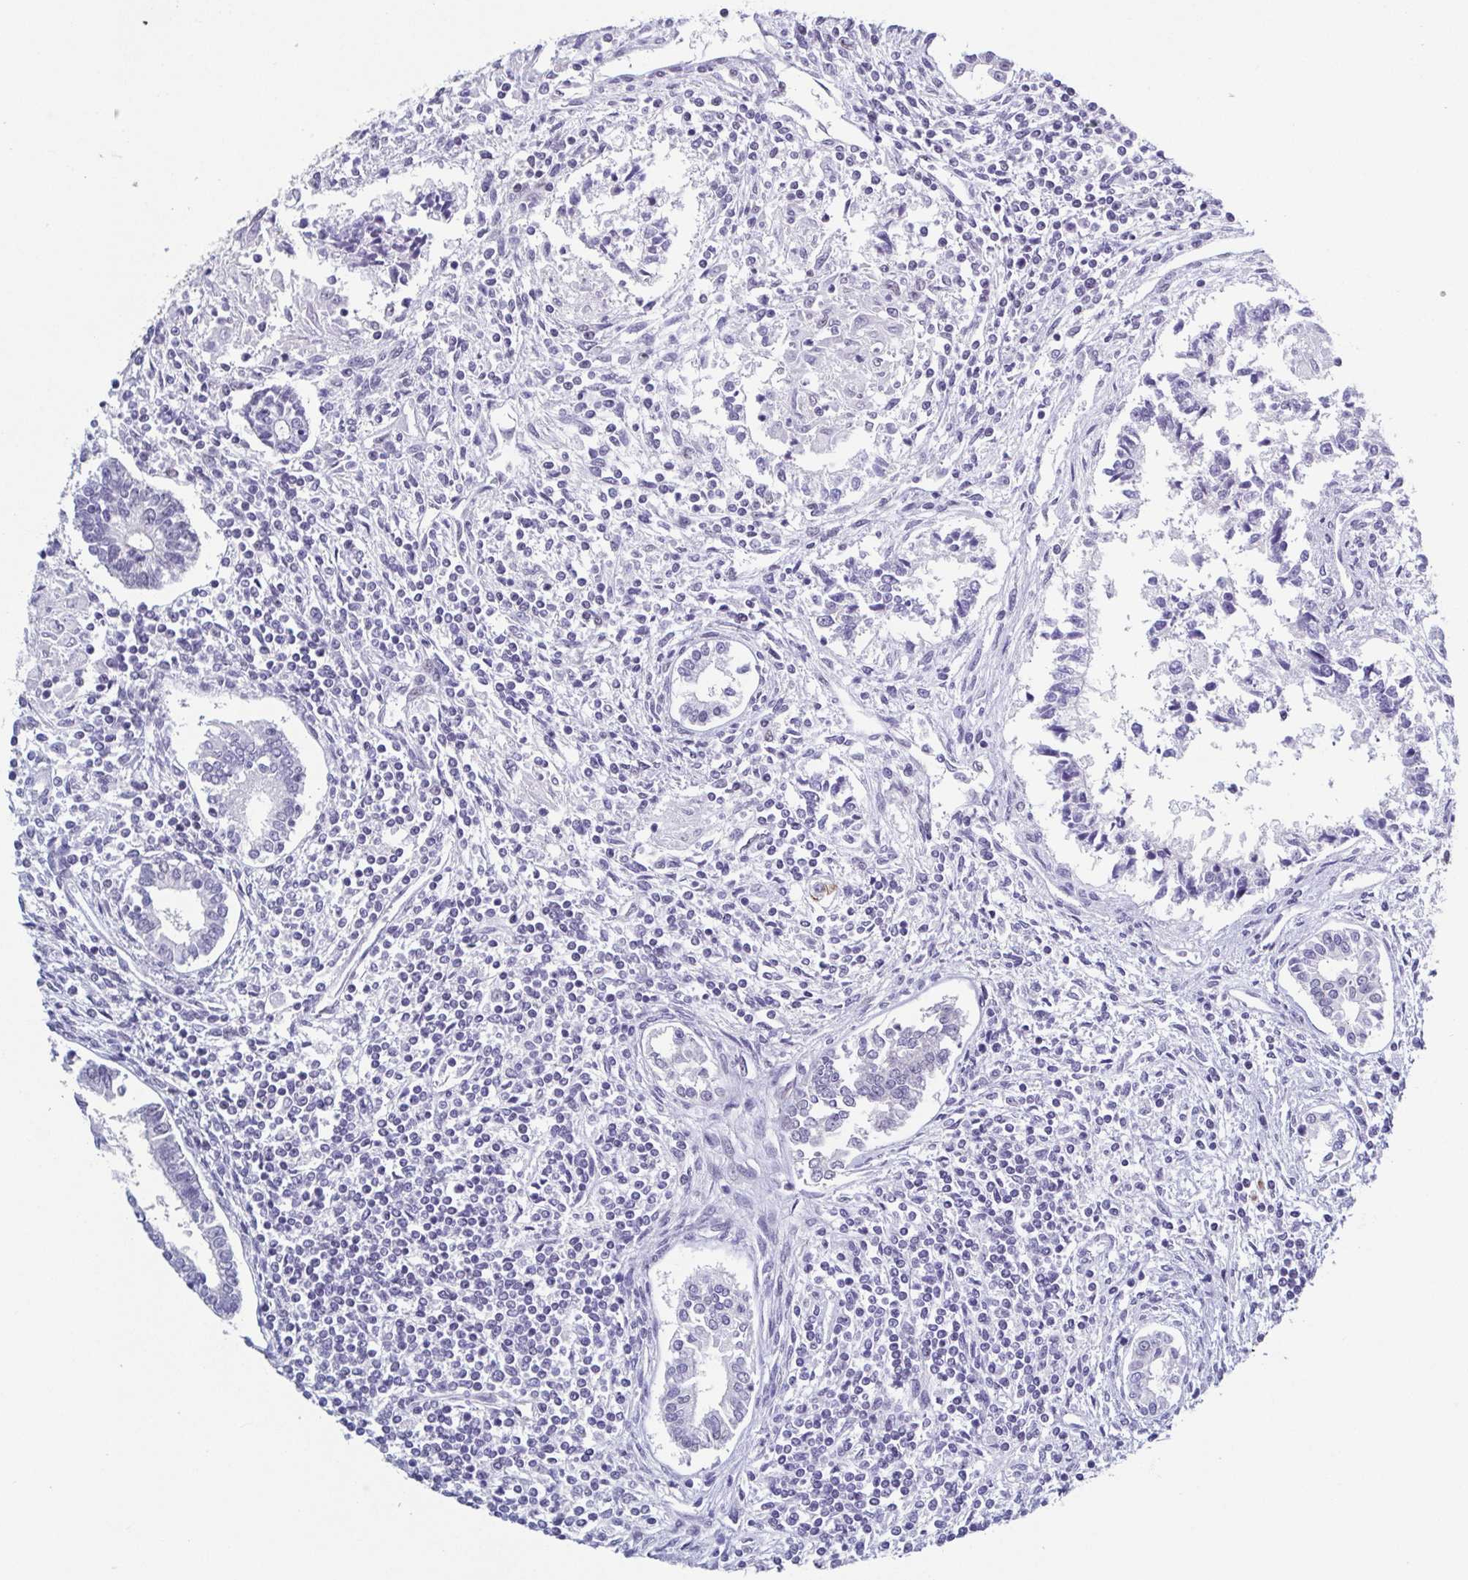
{"staining": {"intensity": "negative", "quantity": "none", "location": "none"}, "tissue": "testis cancer", "cell_type": "Tumor cells", "image_type": "cancer", "snomed": [{"axis": "morphology", "description": "Carcinoma, Embryonal, NOS"}, {"axis": "topography", "description": "Testis"}], "caption": "Immunohistochemistry (IHC) image of testis cancer stained for a protein (brown), which demonstrates no staining in tumor cells.", "gene": "TMEM92", "patient": {"sex": "male", "age": 37}}